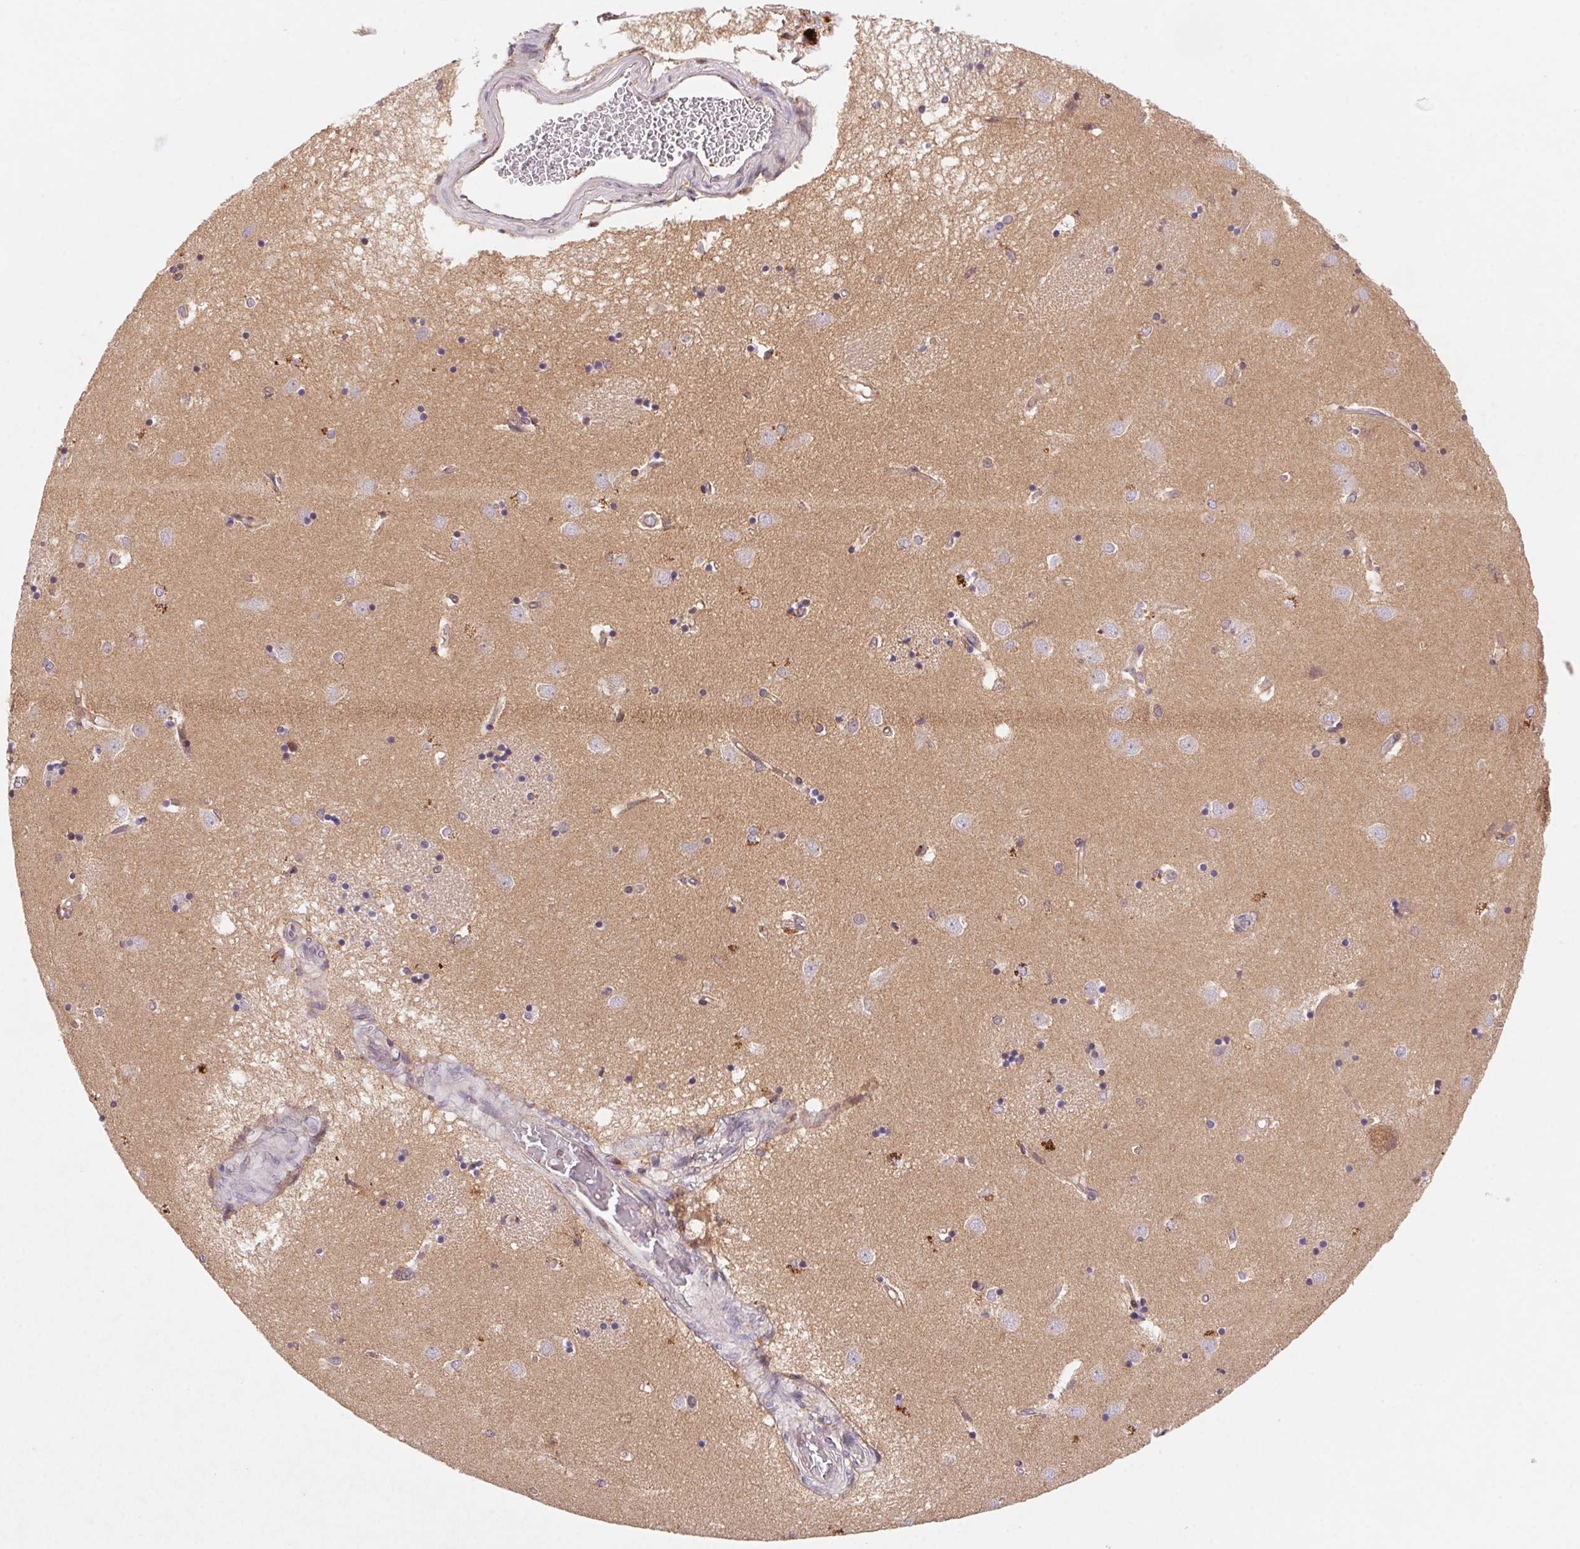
{"staining": {"intensity": "negative", "quantity": "none", "location": "none"}, "tissue": "caudate", "cell_type": "Glial cells", "image_type": "normal", "snomed": [{"axis": "morphology", "description": "Normal tissue, NOS"}, {"axis": "topography", "description": "Lateral ventricle wall"}], "caption": "High magnification brightfield microscopy of normal caudate stained with DAB (3,3'-diaminobenzidine) (brown) and counterstained with hematoxylin (blue): glial cells show no significant expression. The staining was performed using DAB (3,3'-diaminobenzidine) to visualize the protein expression in brown, while the nuclei were stained in blue with hematoxylin (Magnification: 20x).", "gene": "SLC52A2", "patient": {"sex": "male", "age": 54}}